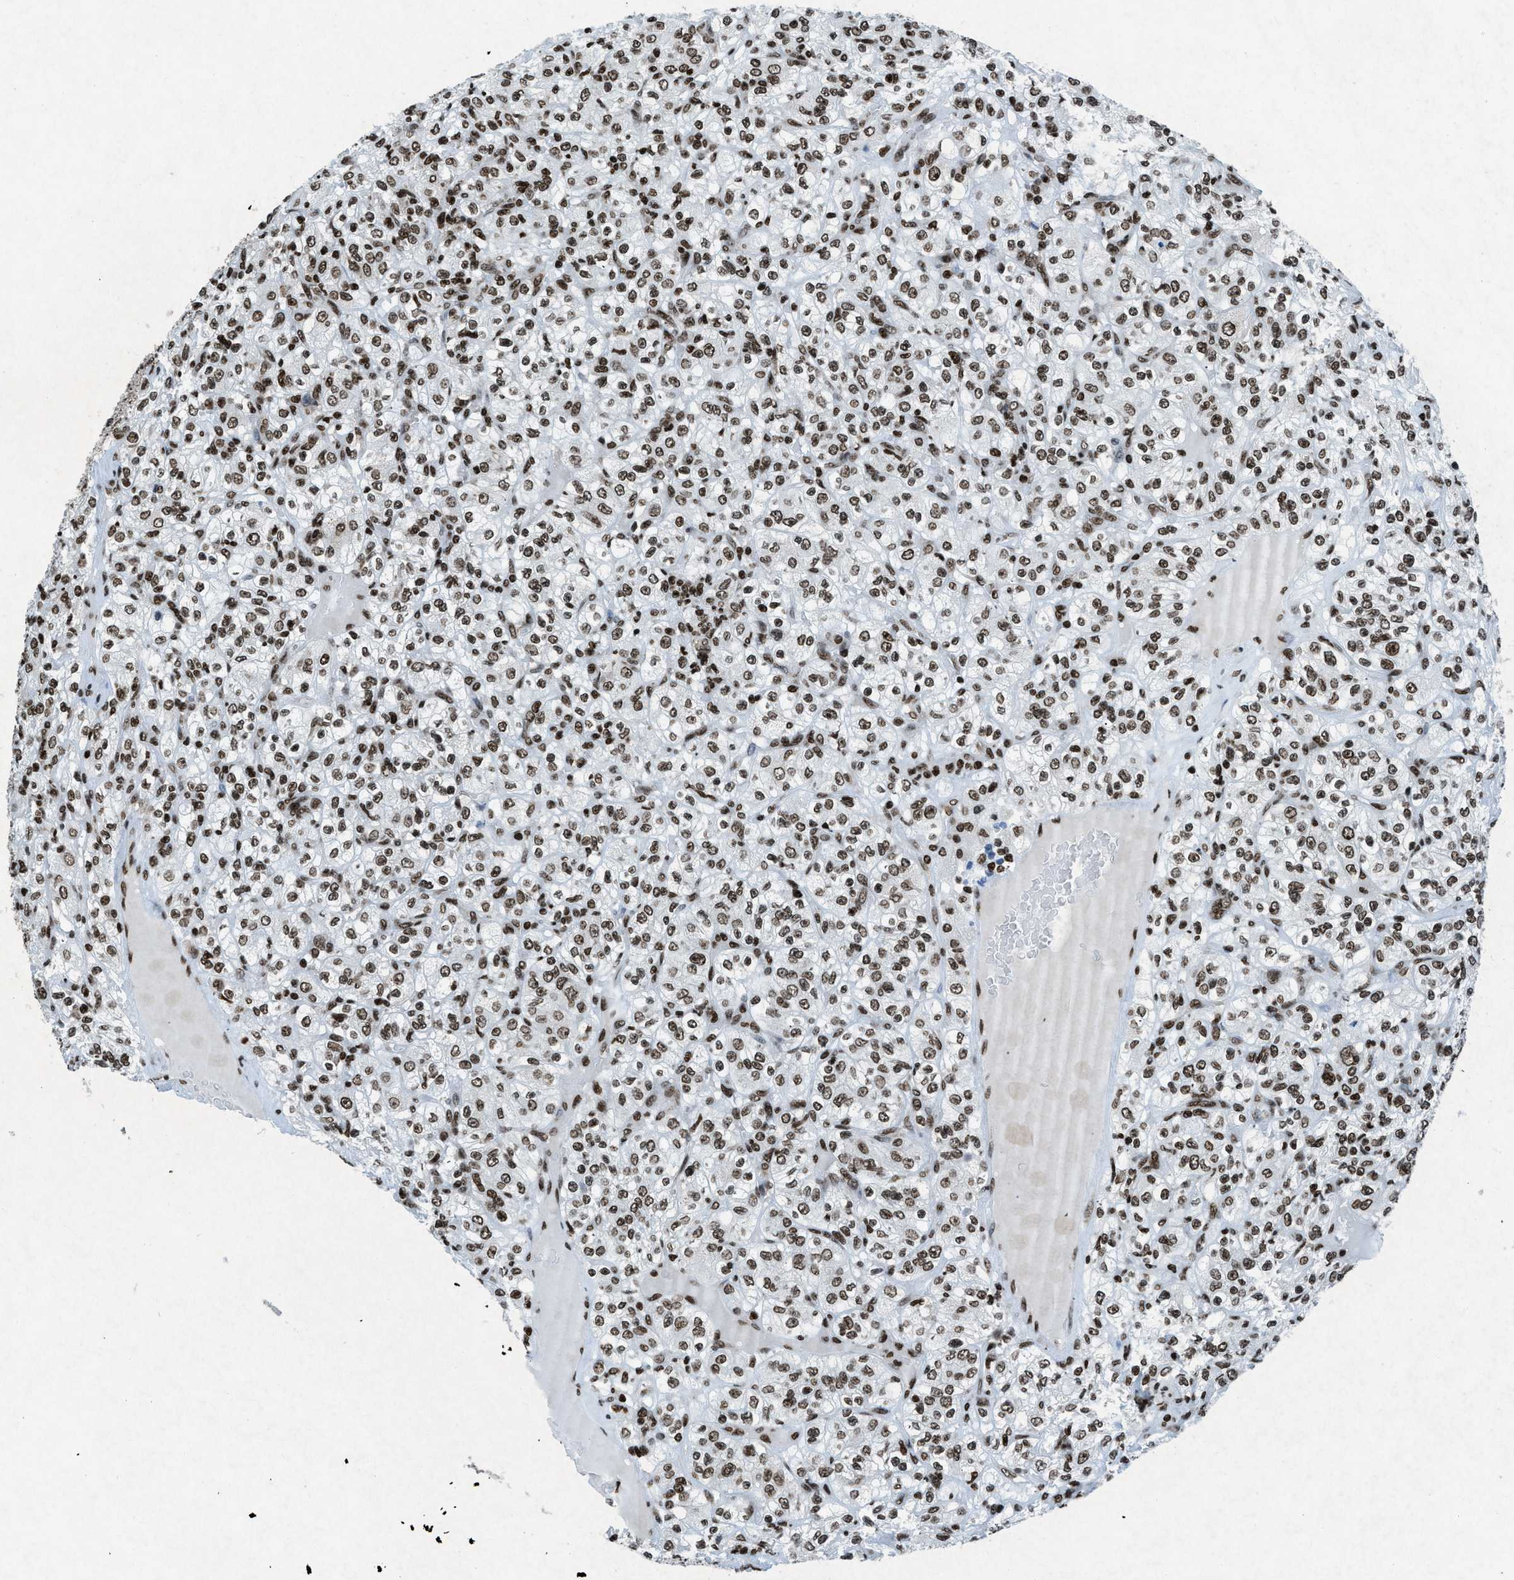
{"staining": {"intensity": "moderate", "quantity": ">75%", "location": "nuclear"}, "tissue": "renal cancer", "cell_type": "Tumor cells", "image_type": "cancer", "snomed": [{"axis": "morphology", "description": "Normal tissue, NOS"}, {"axis": "morphology", "description": "Adenocarcinoma, NOS"}, {"axis": "topography", "description": "Kidney"}], "caption": "About >75% of tumor cells in human renal adenocarcinoma exhibit moderate nuclear protein expression as visualized by brown immunohistochemical staining.", "gene": "NXF1", "patient": {"sex": "female", "age": 72}}